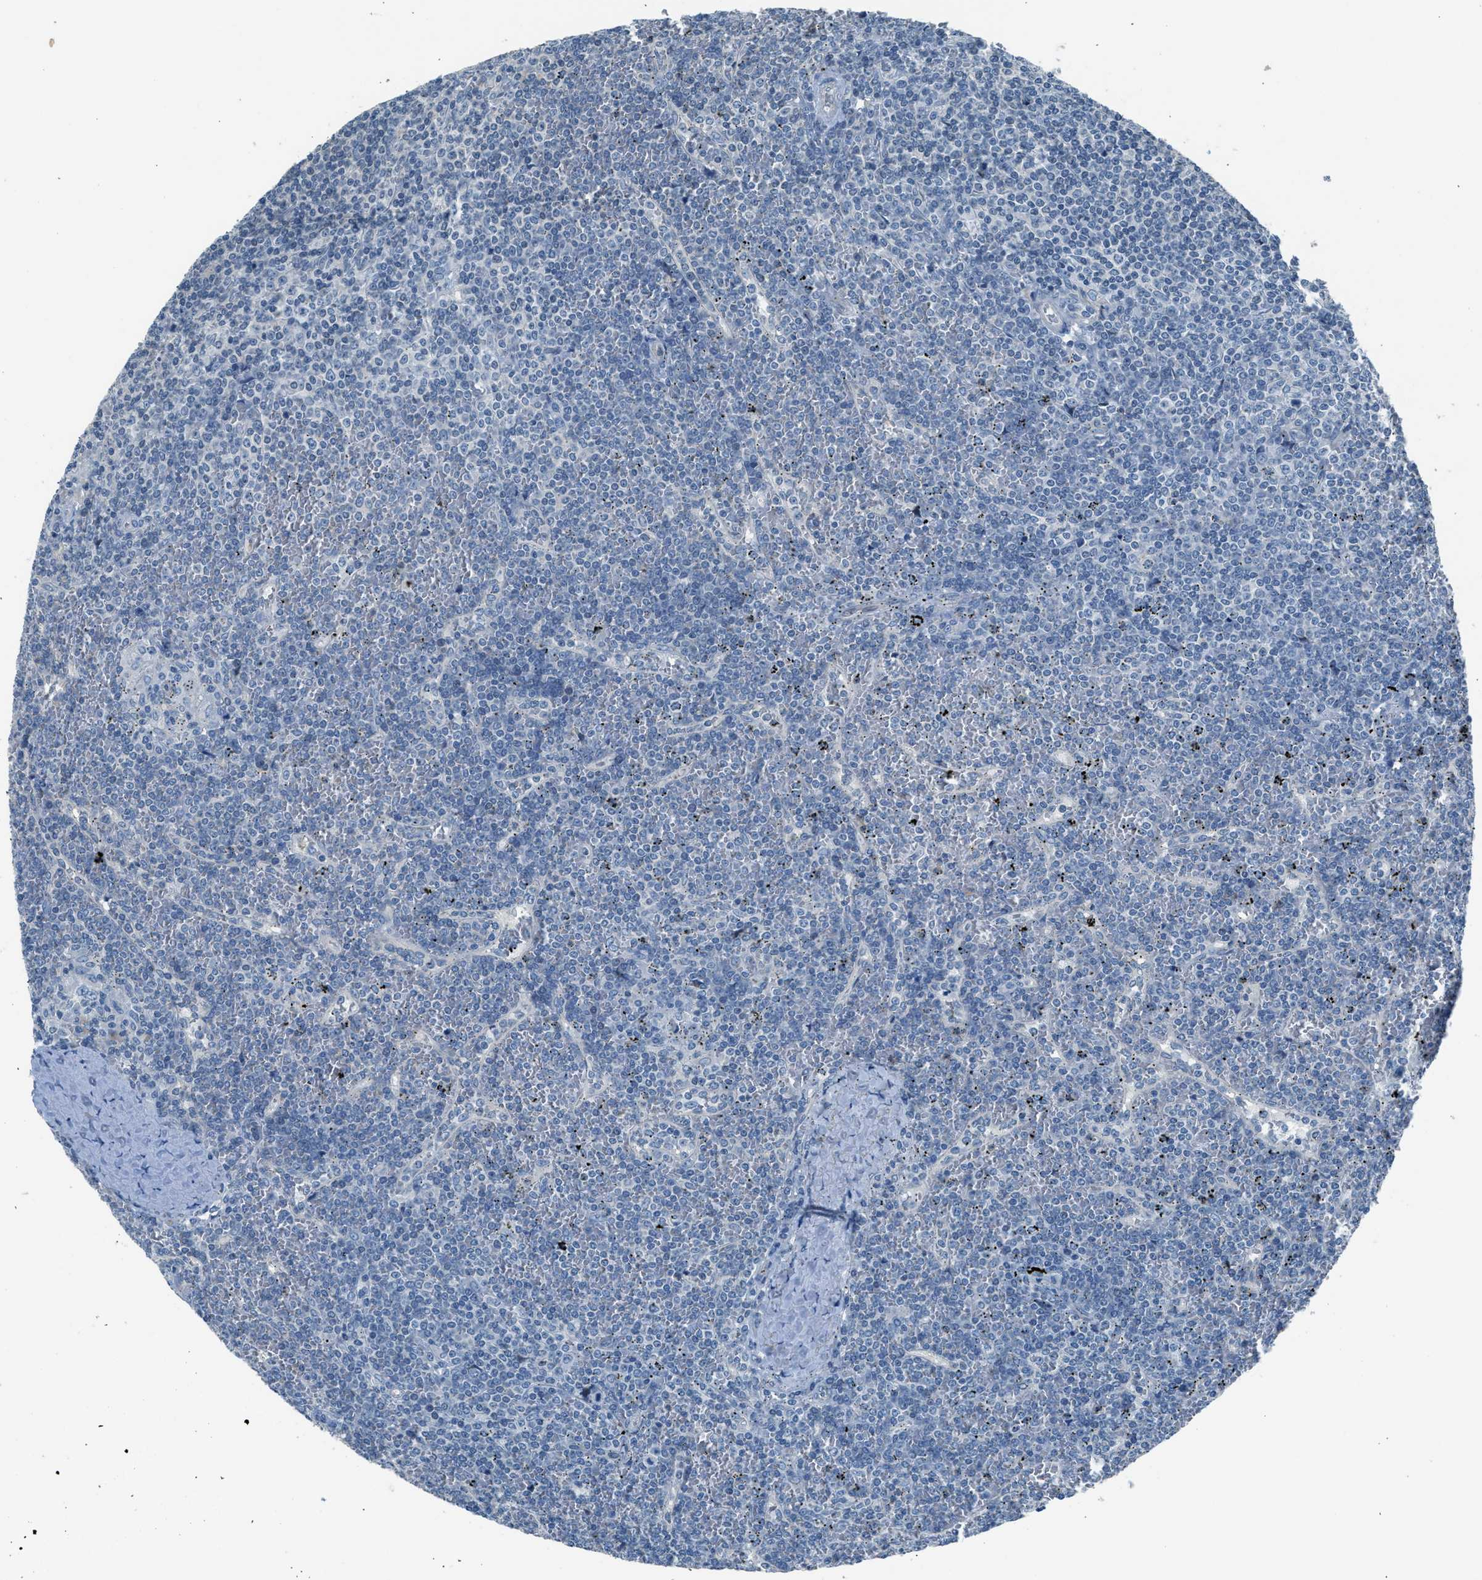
{"staining": {"intensity": "negative", "quantity": "none", "location": "none"}, "tissue": "lymphoma", "cell_type": "Tumor cells", "image_type": "cancer", "snomed": [{"axis": "morphology", "description": "Malignant lymphoma, non-Hodgkin's type, Low grade"}, {"axis": "topography", "description": "Spleen"}], "caption": "This is a image of immunohistochemistry staining of malignant lymphoma, non-Hodgkin's type (low-grade), which shows no staining in tumor cells. Brightfield microscopy of immunohistochemistry stained with DAB (brown) and hematoxylin (blue), captured at high magnification.", "gene": "RNF41", "patient": {"sex": "female", "age": 19}}